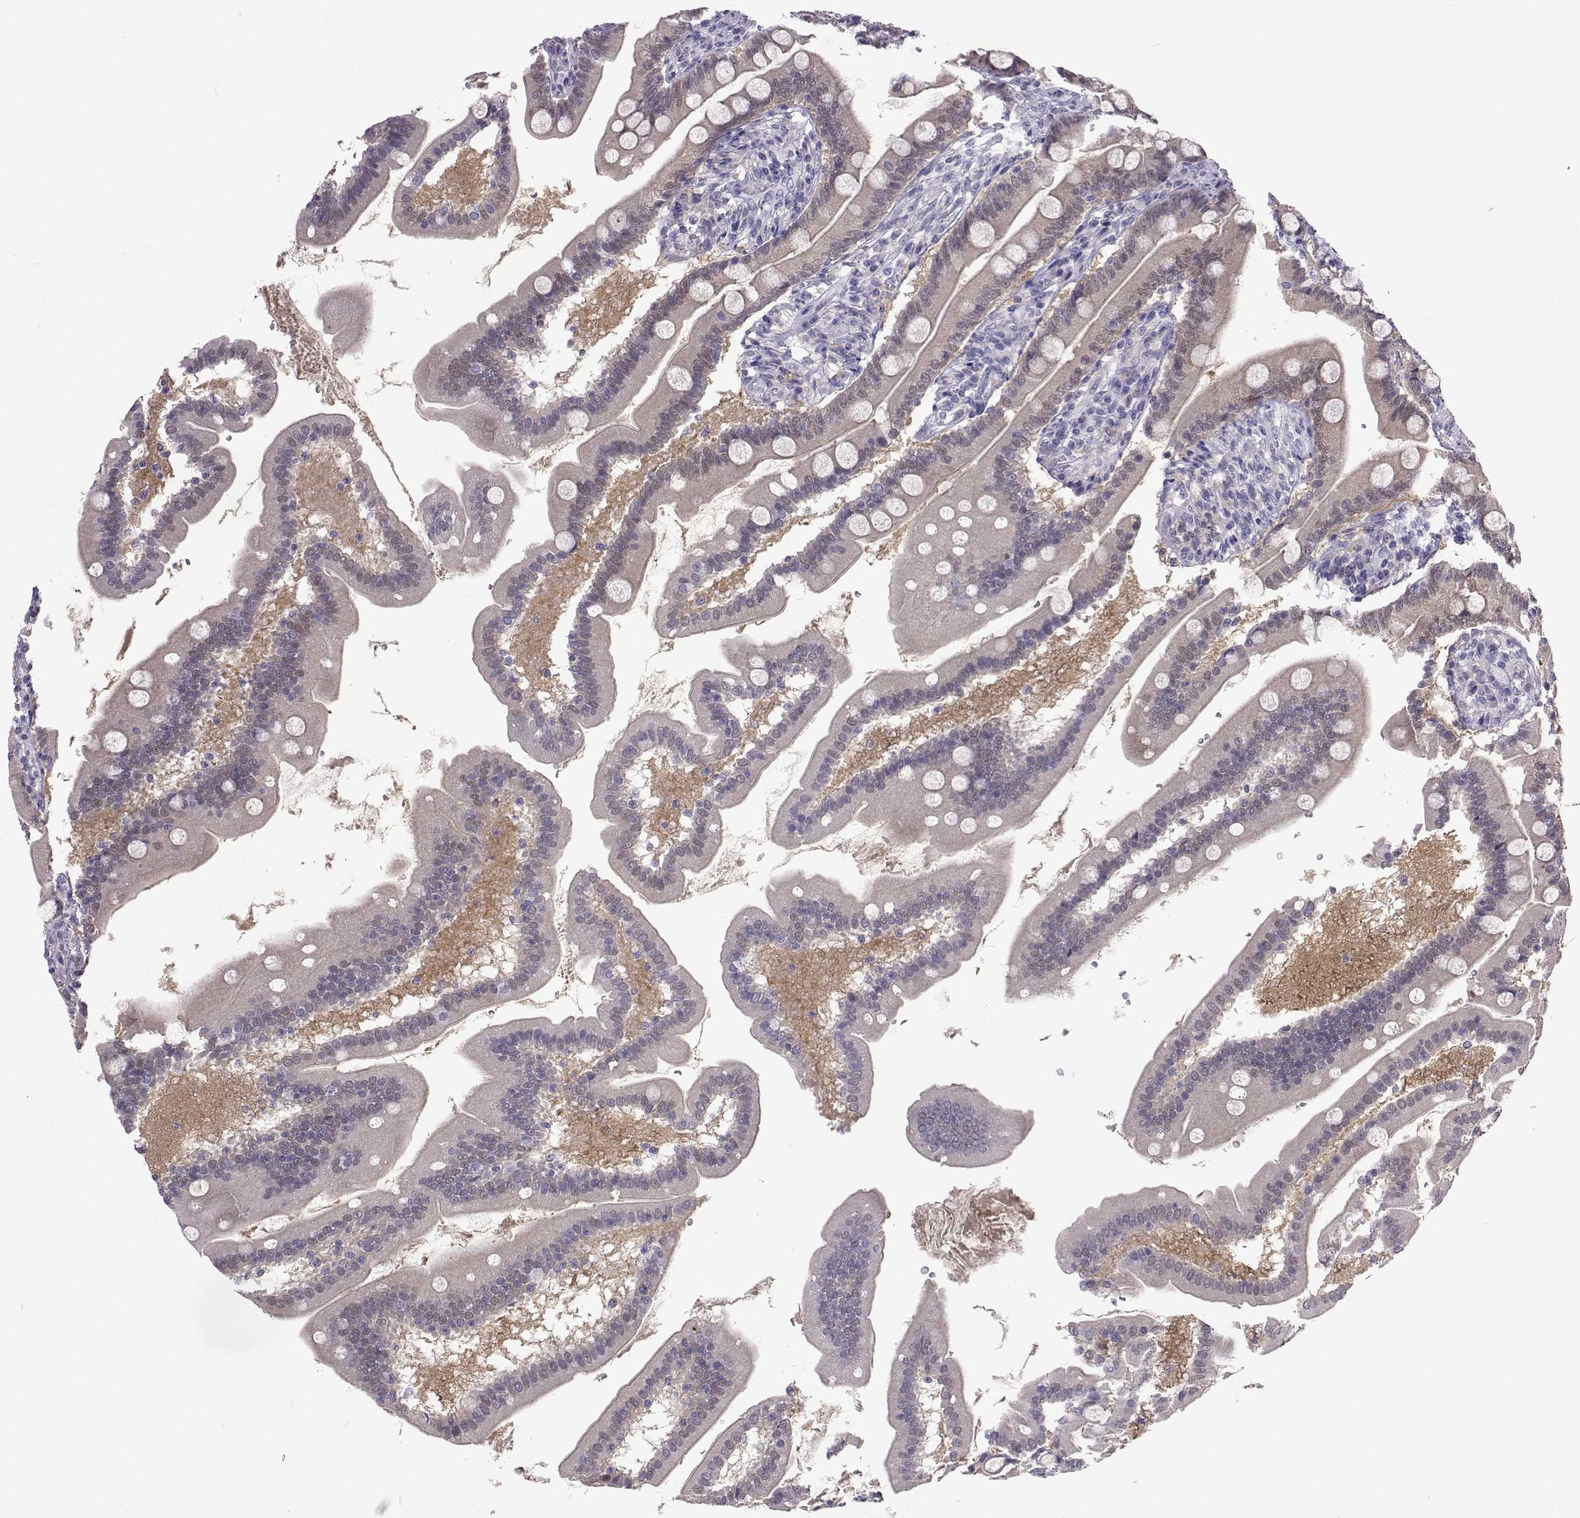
{"staining": {"intensity": "weak", "quantity": "<25%", "location": "nuclear"}, "tissue": "duodenum", "cell_type": "Glandular cells", "image_type": "normal", "snomed": [{"axis": "morphology", "description": "Normal tissue, NOS"}, {"axis": "topography", "description": "Duodenum"}], "caption": "Glandular cells are negative for protein expression in benign human duodenum. The staining was performed using DAB to visualize the protein expression in brown, while the nuclei were stained in blue with hematoxylin (Magnification: 20x).", "gene": "GALM", "patient": {"sex": "female", "age": 67}}